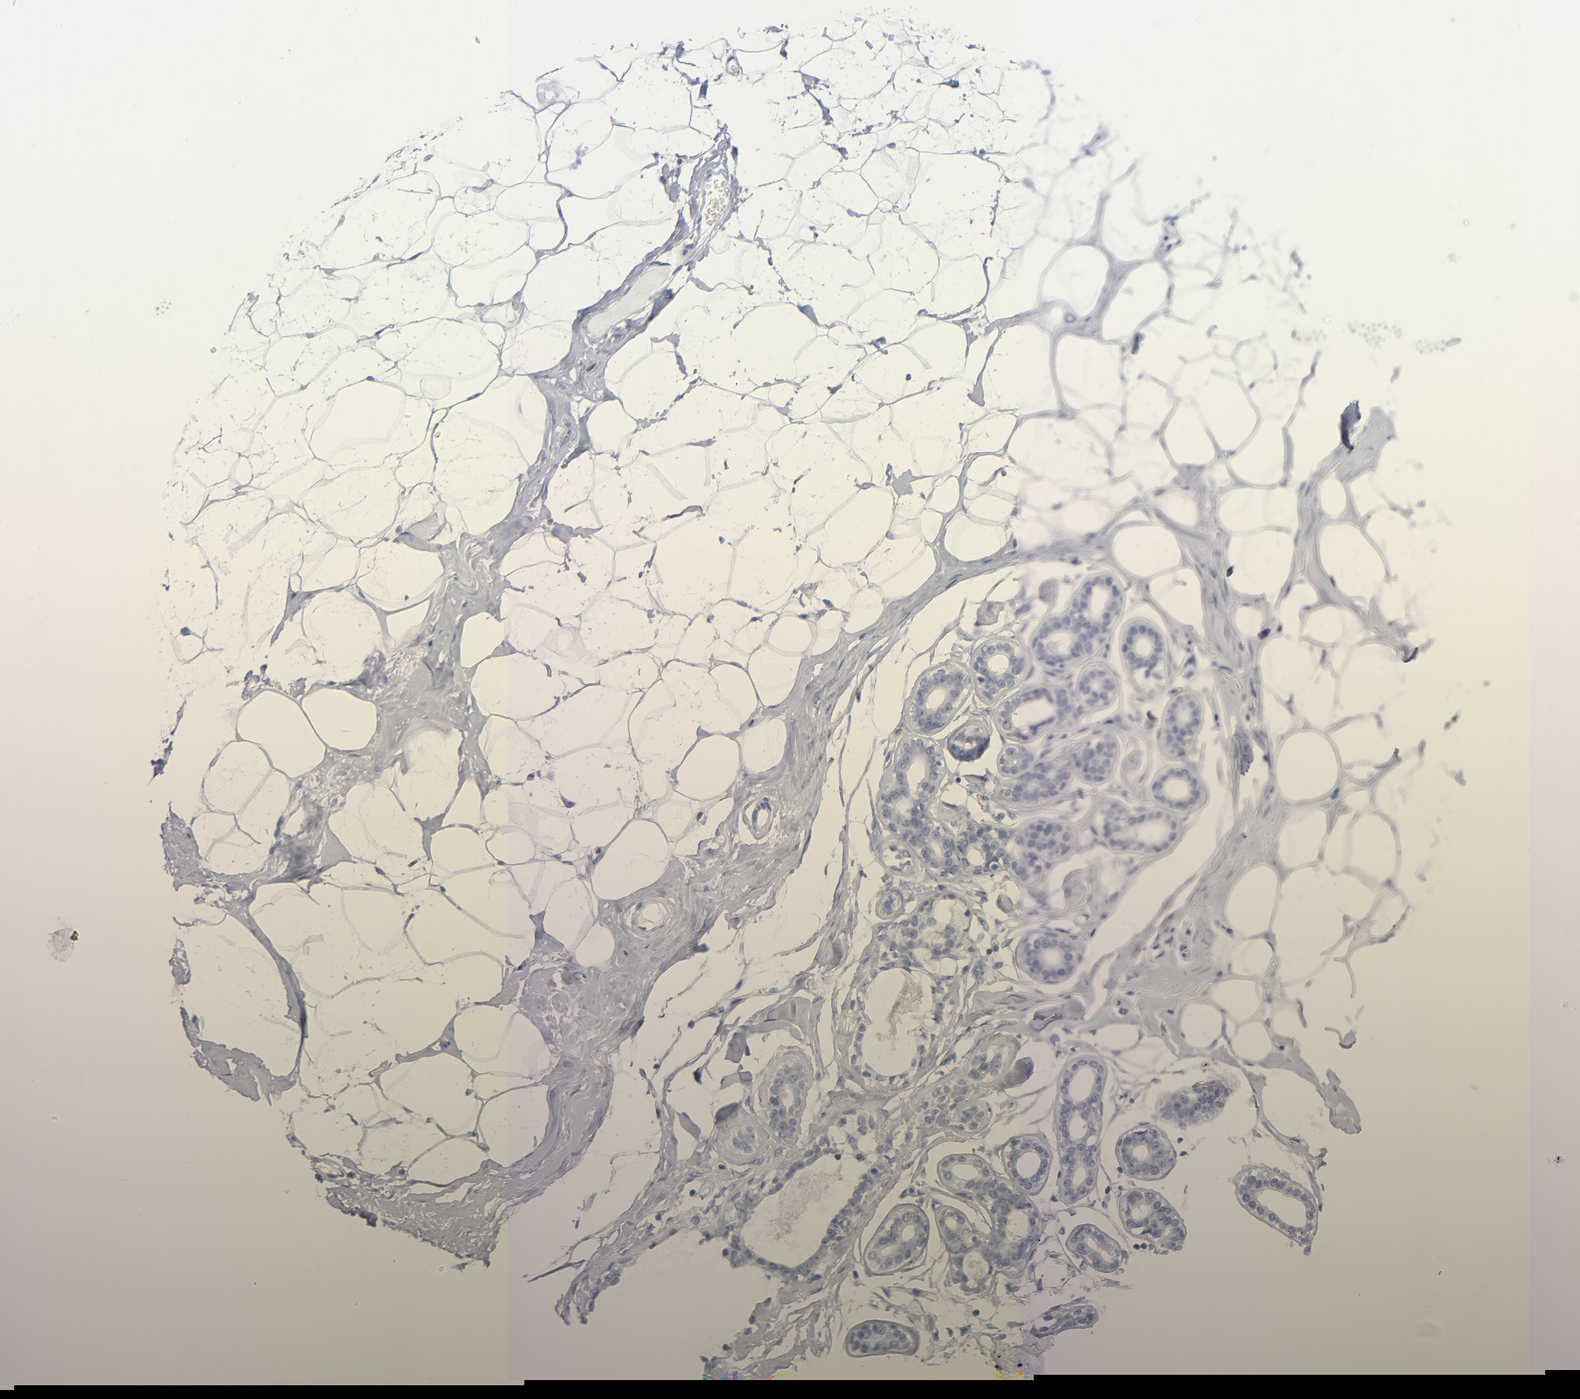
{"staining": {"intensity": "negative", "quantity": "none", "location": "none"}, "tissue": "breast", "cell_type": "Adipocytes", "image_type": "normal", "snomed": [{"axis": "morphology", "description": "Normal tissue, NOS"}, {"axis": "morphology", "description": "Fibrosis, NOS"}, {"axis": "topography", "description": "Breast"}], "caption": "Immunohistochemical staining of benign breast reveals no significant positivity in adipocytes.", "gene": "MSLN", "patient": {"sex": "female", "age": 39}}